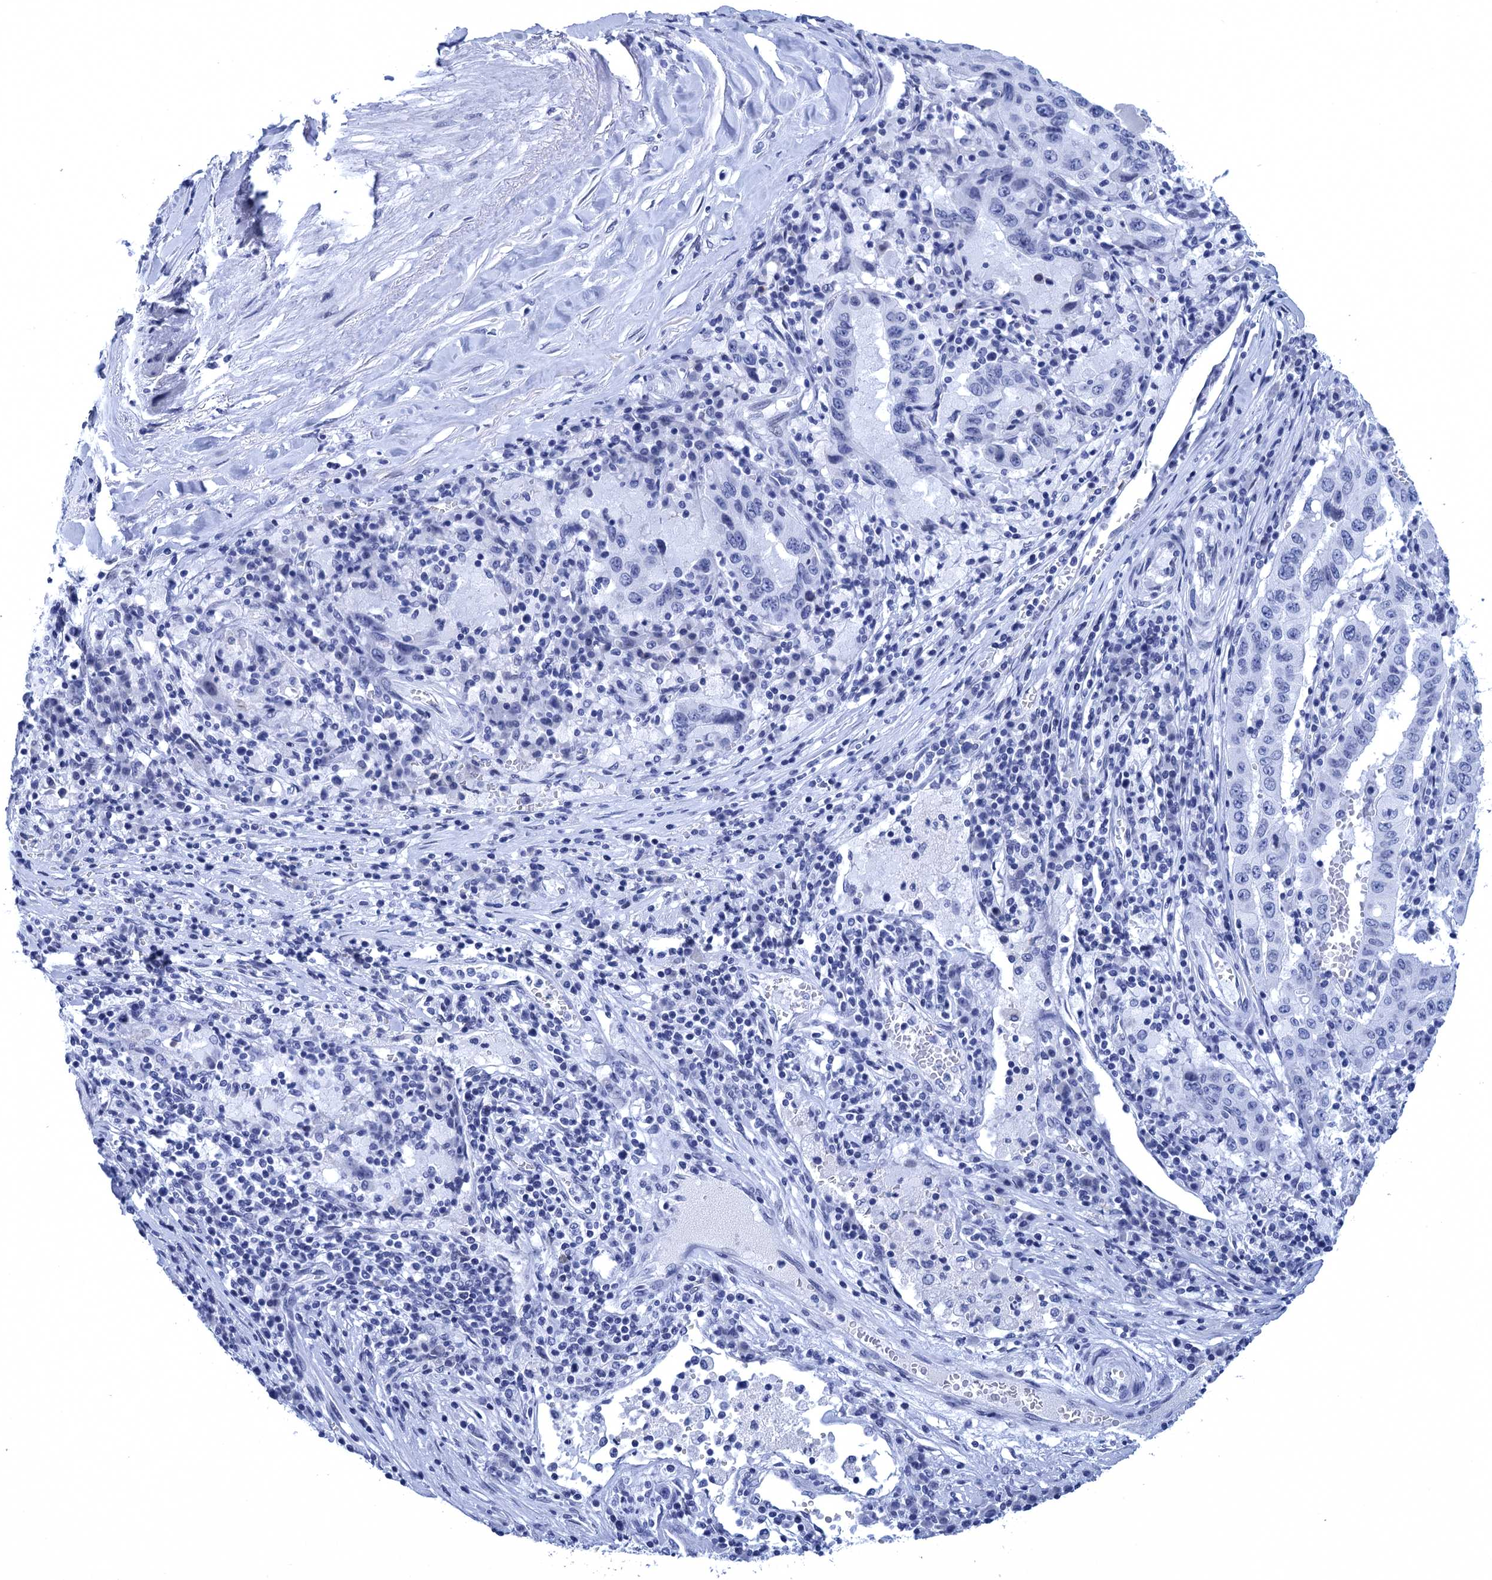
{"staining": {"intensity": "negative", "quantity": "none", "location": "none"}, "tissue": "pancreatic cancer", "cell_type": "Tumor cells", "image_type": "cancer", "snomed": [{"axis": "morphology", "description": "Adenocarcinoma, NOS"}, {"axis": "topography", "description": "Pancreas"}], "caption": "The immunohistochemistry image has no significant positivity in tumor cells of pancreatic adenocarcinoma tissue.", "gene": "METTL25", "patient": {"sex": "male", "age": 63}}